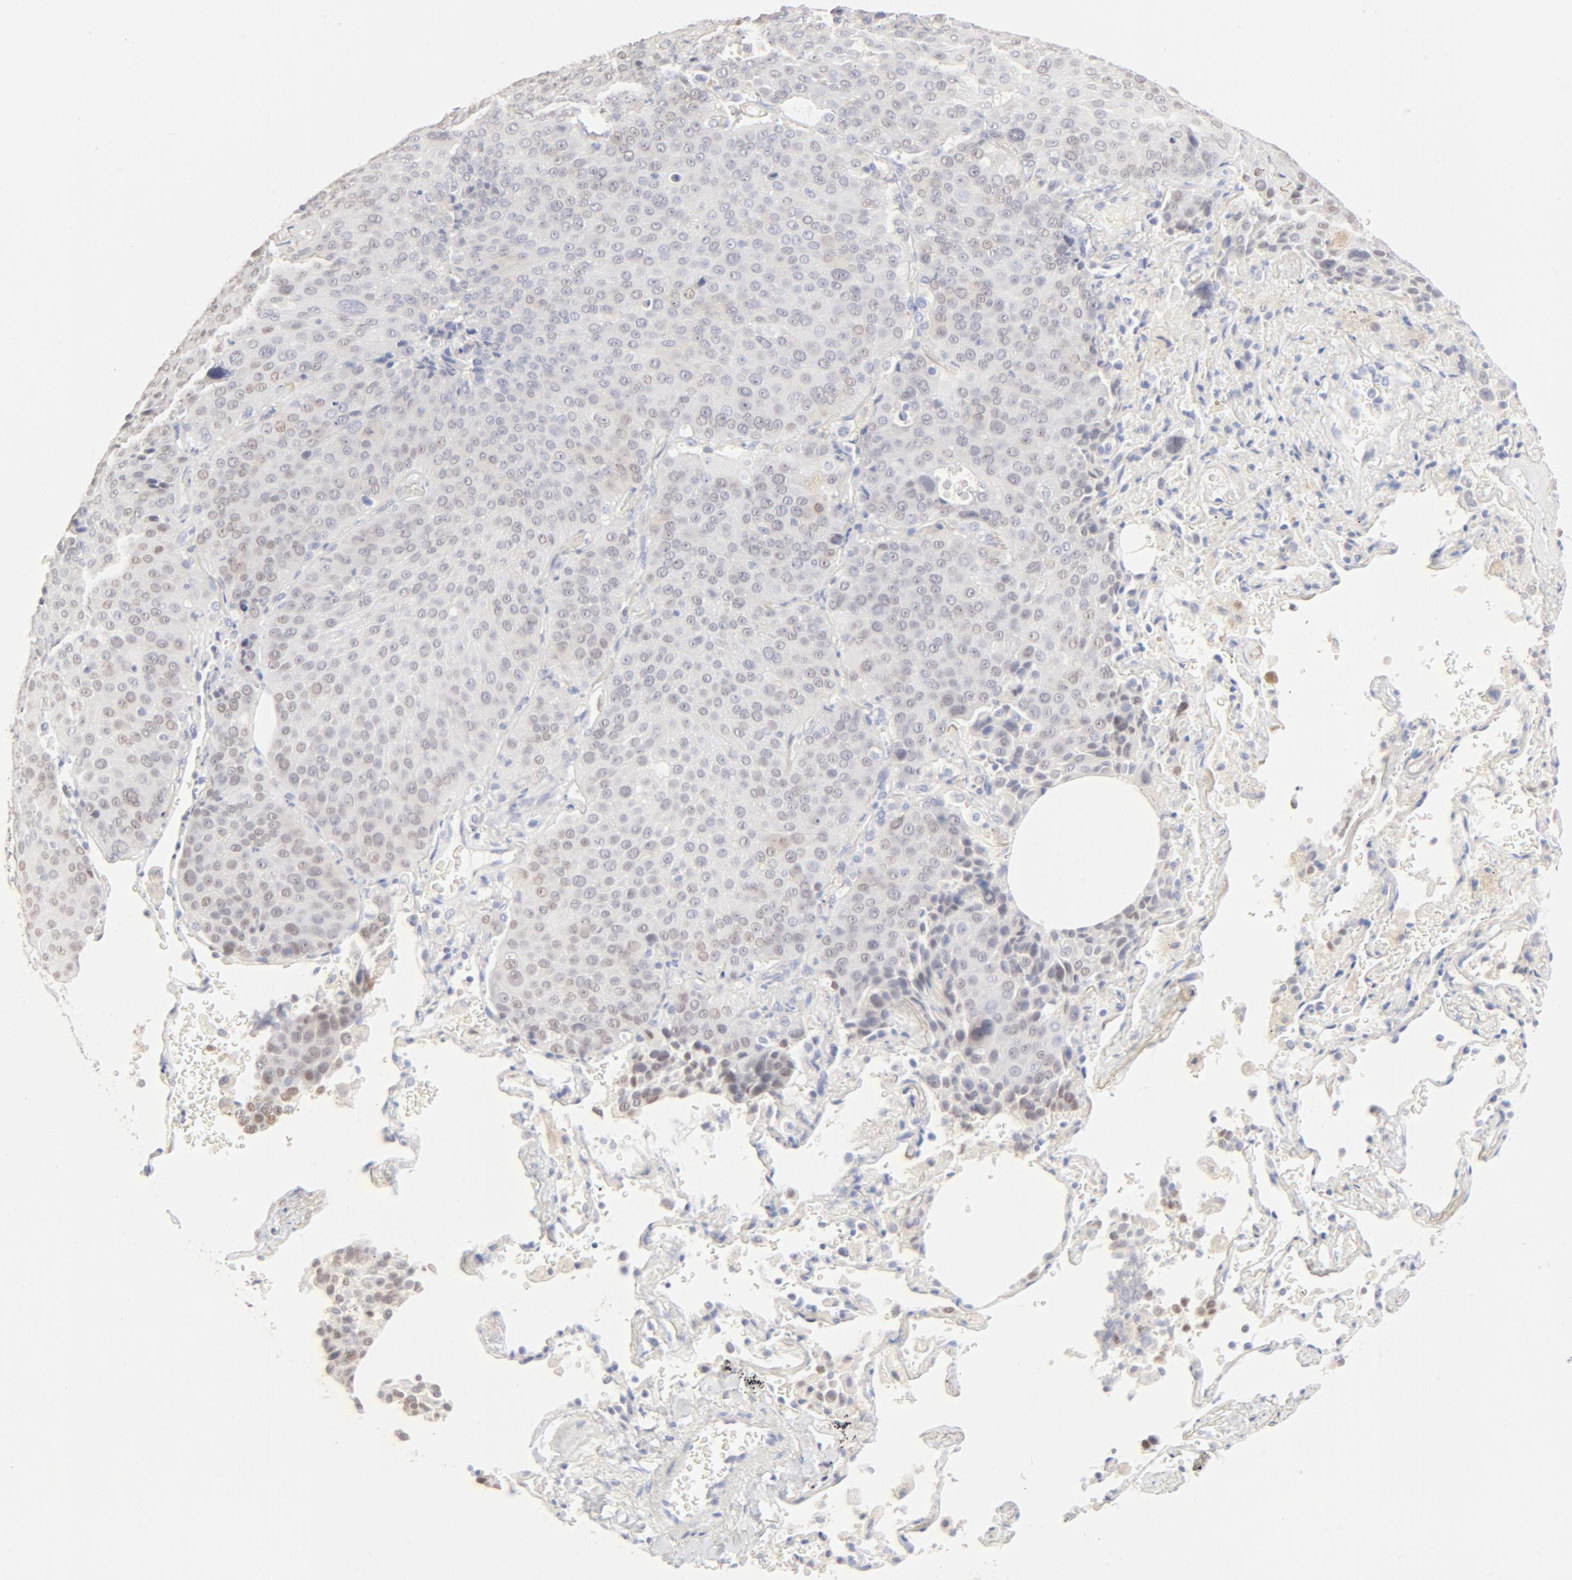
{"staining": {"intensity": "weak", "quantity": "<25%", "location": "nuclear"}, "tissue": "lung cancer", "cell_type": "Tumor cells", "image_type": "cancer", "snomed": [{"axis": "morphology", "description": "Squamous cell carcinoma, NOS"}, {"axis": "topography", "description": "Lung"}], "caption": "The immunohistochemistry photomicrograph has no significant staining in tumor cells of squamous cell carcinoma (lung) tissue.", "gene": "FCGBP", "patient": {"sex": "male", "age": 54}}